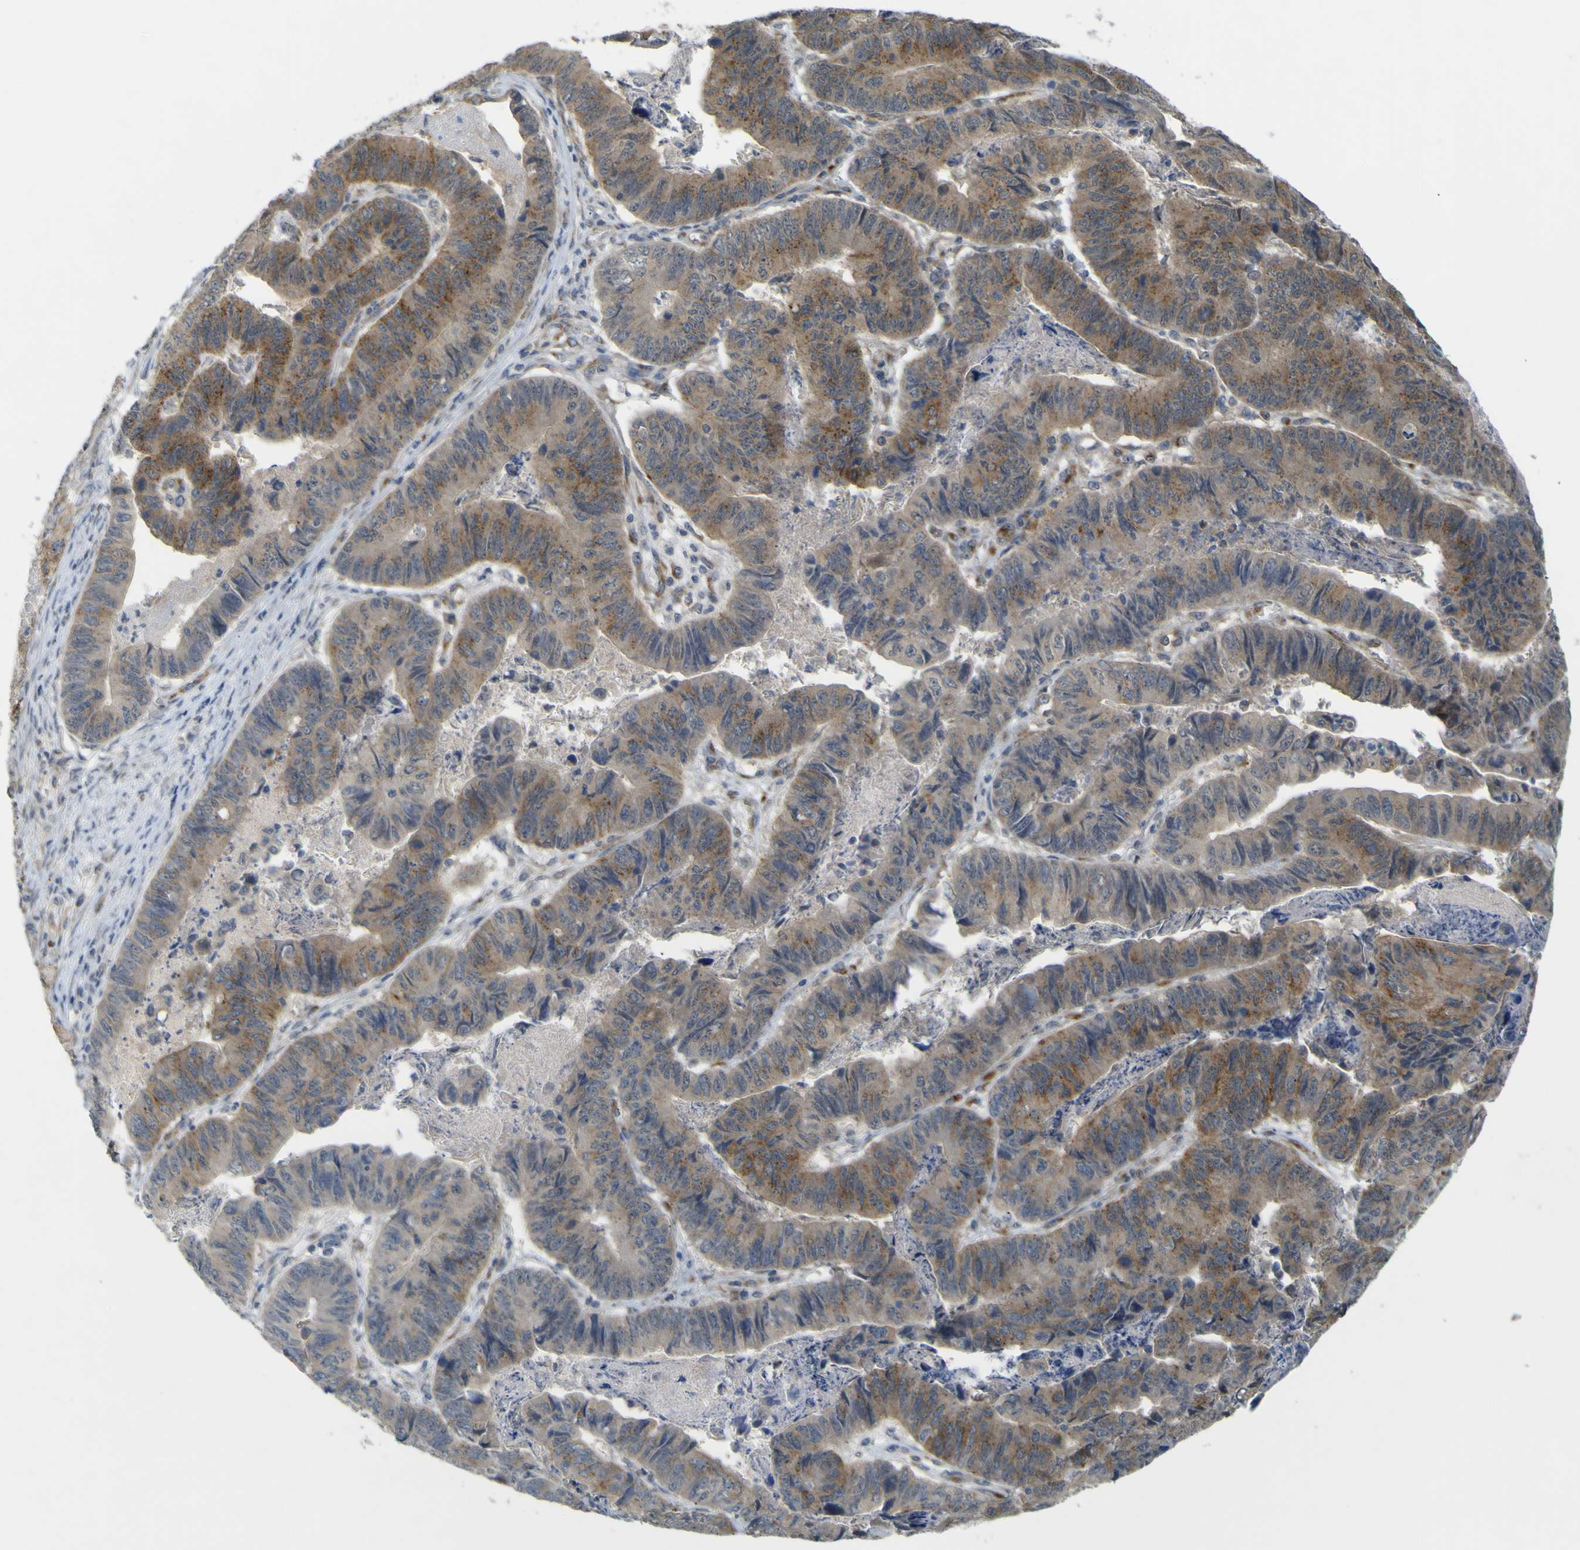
{"staining": {"intensity": "moderate", "quantity": "<25%", "location": "cytoplasmic/membranous"}, "tissue": "stomach cancer", "cell_type": "Tumor cells", "image_type": "cancer", "snomed": [{"axis": "morphology", "description": "Adenocarcinoma, NOS"}, {"axis": "topography", "description": "Stomach, lower"}], "caption": "Immunohistochemistry (IHC) photomicrograph of neoplastic tissue: human stomach cancer stained using immunohistochemistry (IHC) exhibits low levels of moderate protein expression localized specifically in the cytoplasmic/membranous of tumor cells, appearing as a cytoplasmic/membranous brown color.", "gene": "IGF2R", "patient": {"sex": "male", "age": 77}}